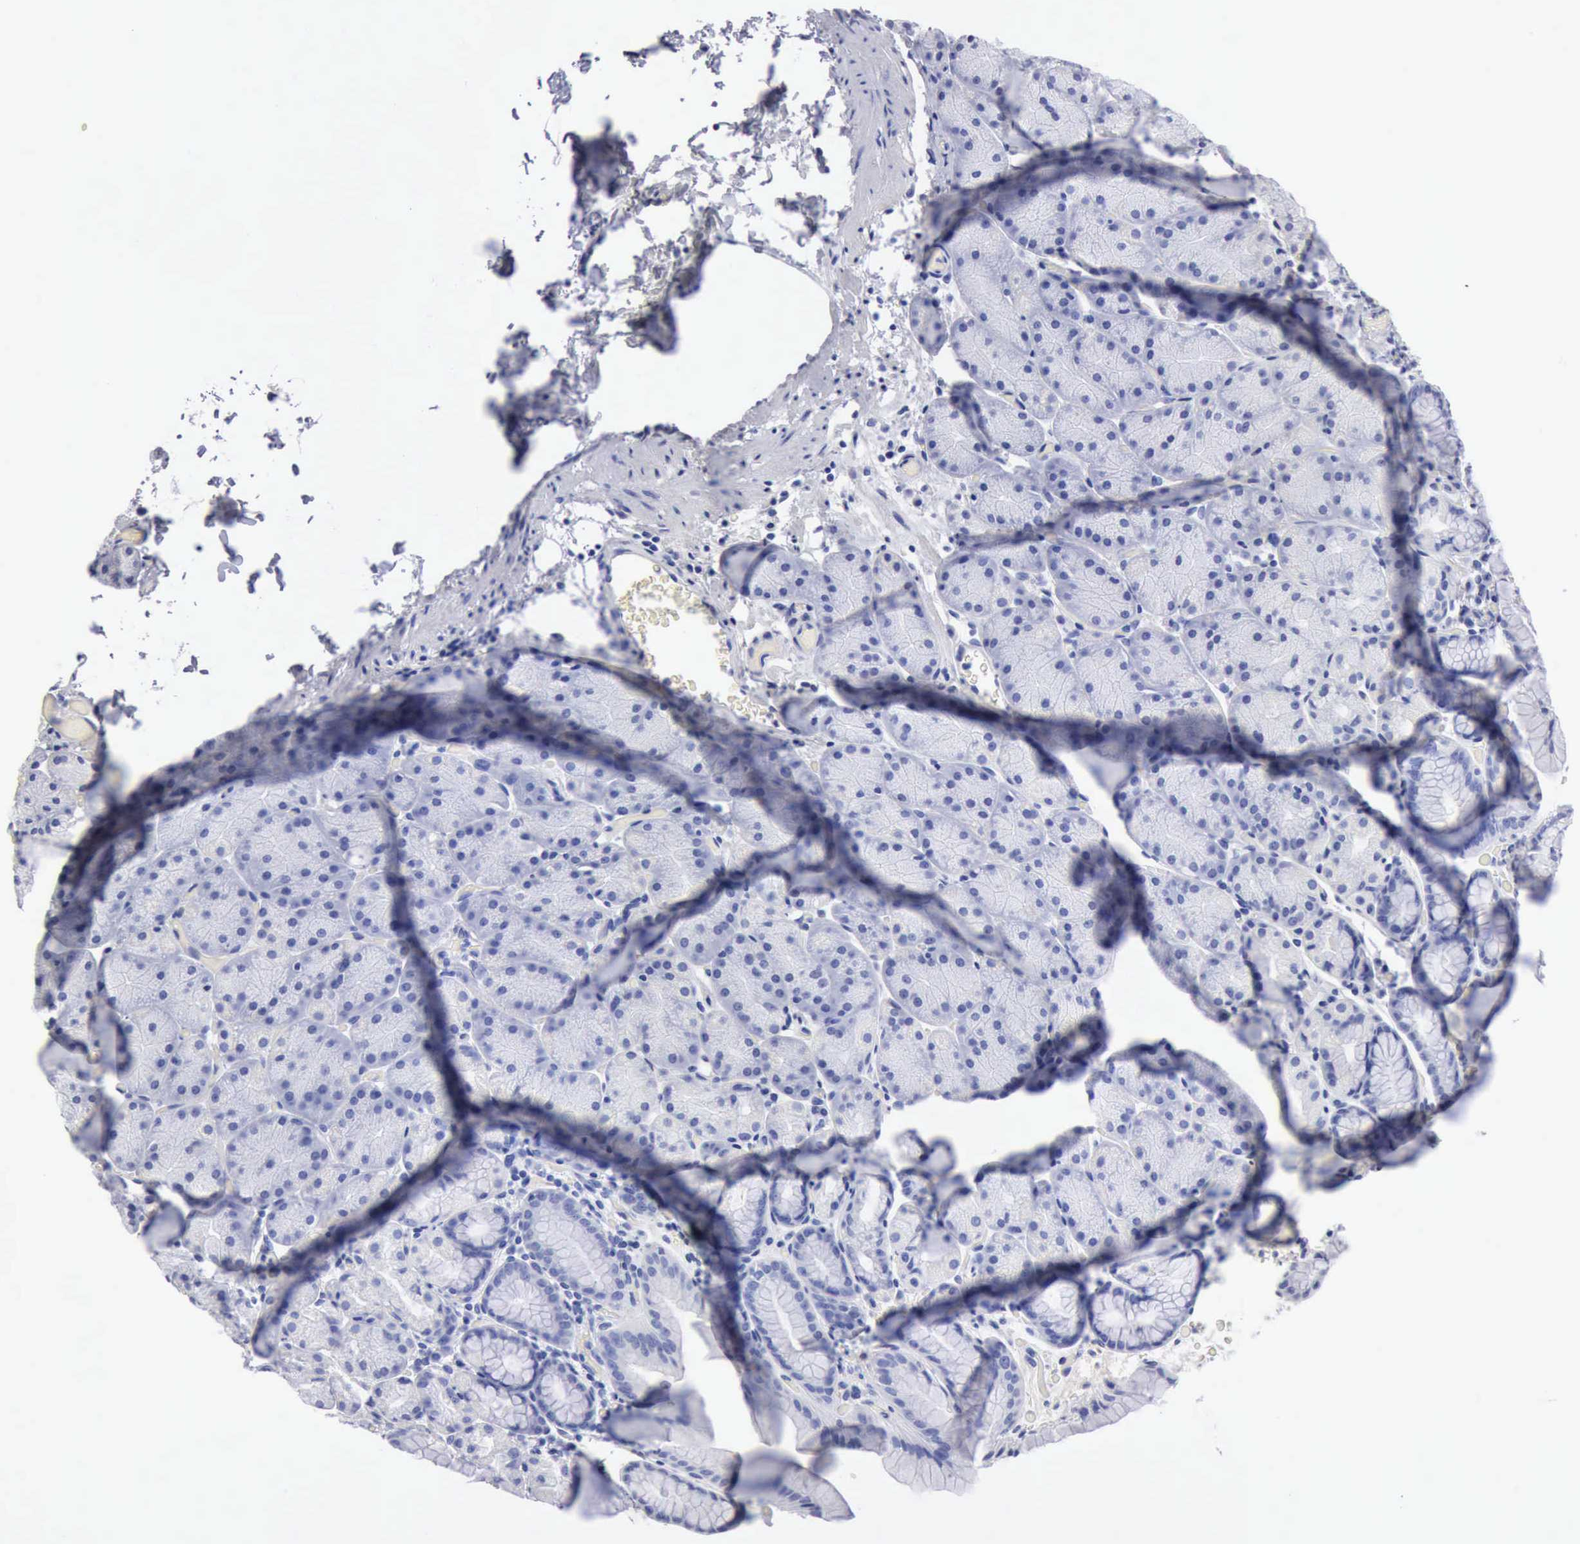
{"staining": {"intensity": "negative", "quantity": "none", "location": "none"}, "tissue": "stomach", "cell_type": "Glandular cells", "image_type": "normal", "snomed": [{"axis": "morphology", "description": "Normal tissue, NOS"}, {"axis": "topography", "description": "Stomach, upper"}], "caption": "DAB immunohistochemical staining of unremarkable stomach displays no significant staining in glandular cells.", "gene": "CYP19A1", "patient": {"sex": "male", "age": 47}}